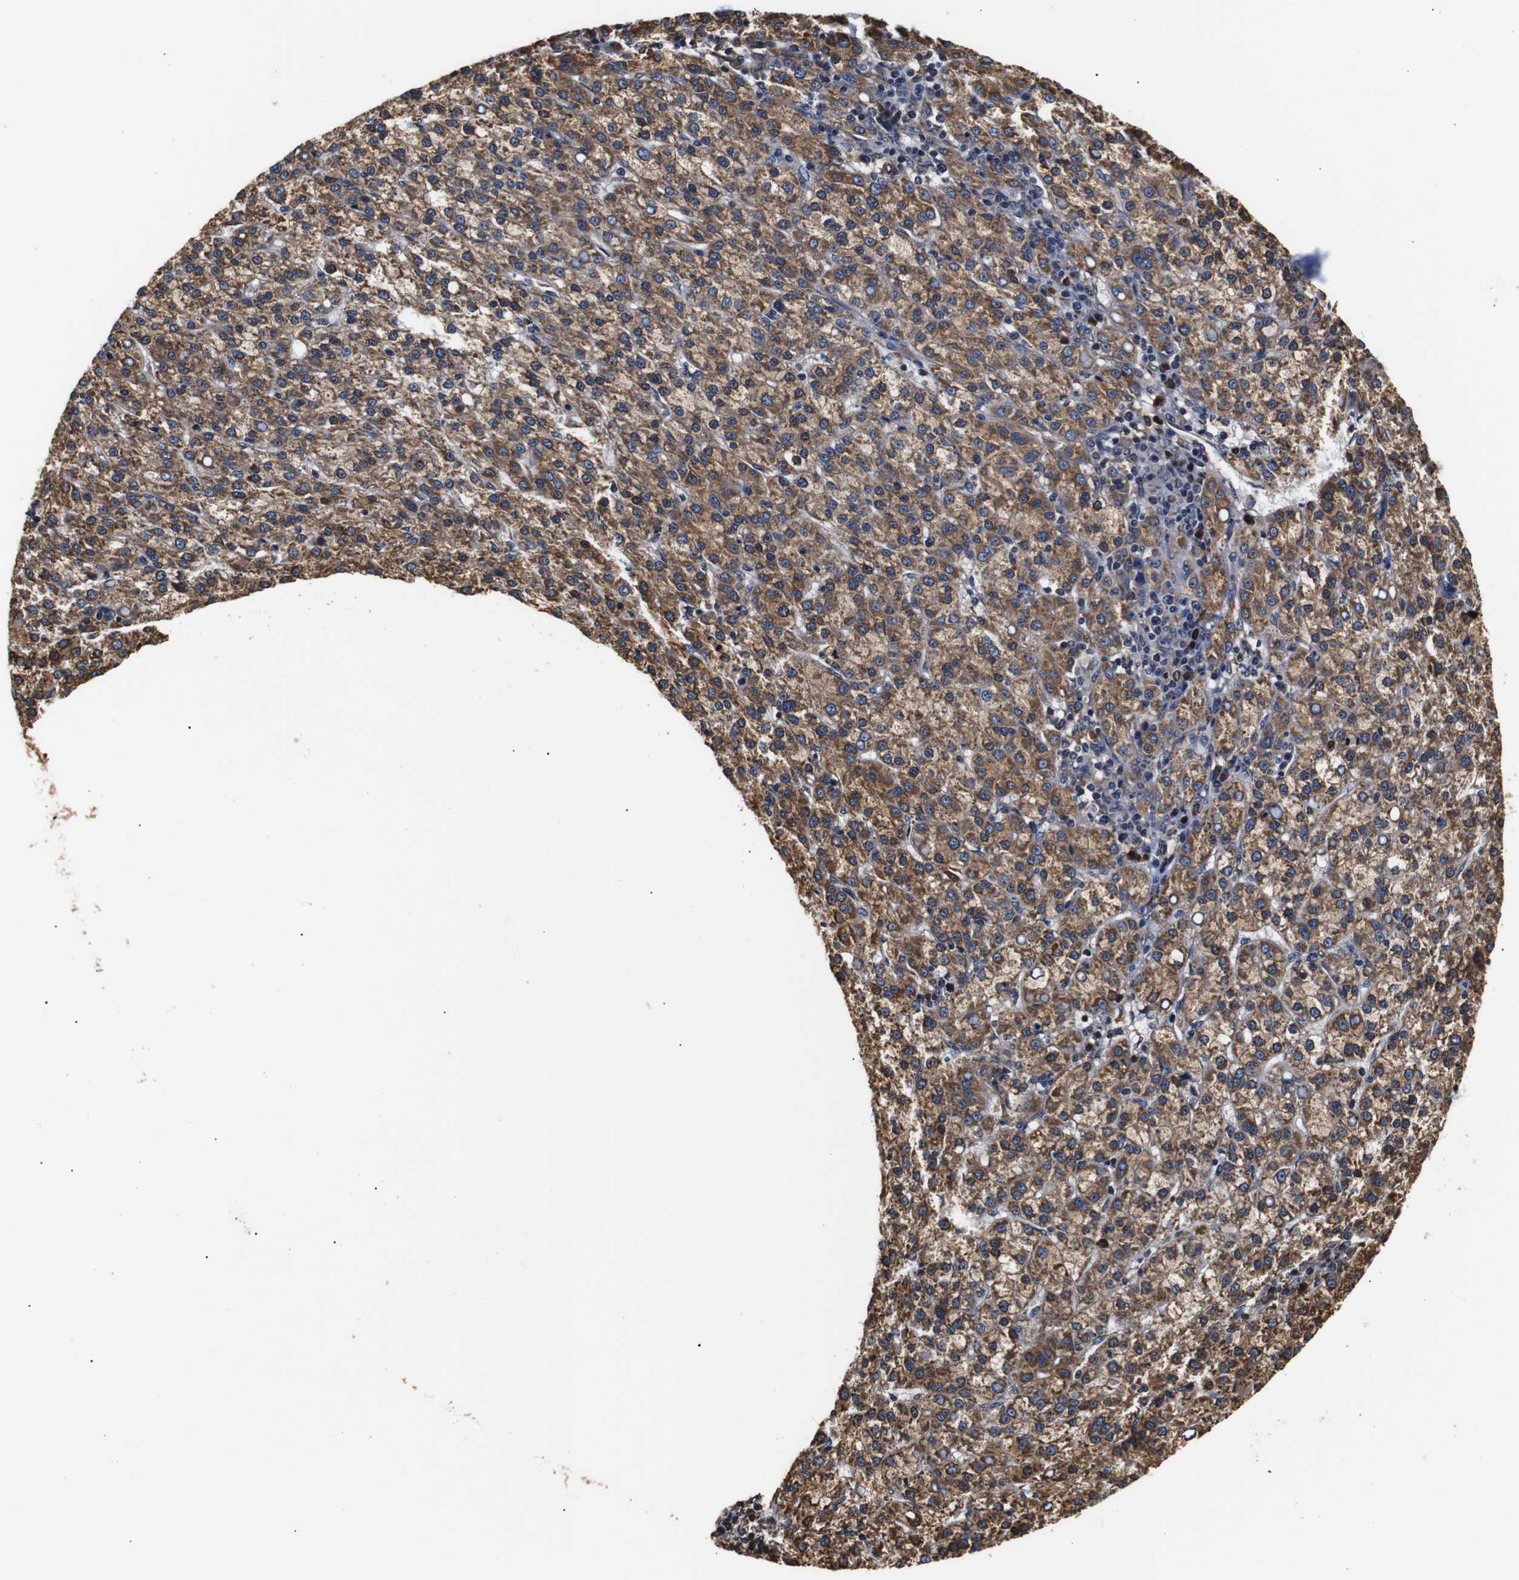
{"staining": {"intensity": "moderate", "quantity": ">75%", "location": "cytoplasmic/membranous"}, "tissue": "liver cancer", "cell_type": "Tumor cells", "image_type": "cancer", "snomed": [{"axis": "morphology", "description": "Carcinoma, Hepatocellular, NOS"}, {"axis": "topography", "description": "Liver"}], "caption": "Immunohistochemical staining of human liver hepatocellular carcinoma reveals medium levels of moderate cytoplasmic/membranous protein staining in approximately >75% of tumor cells.", "gene": "HHIP", "patient": {"sex": "female", "age": 58}}